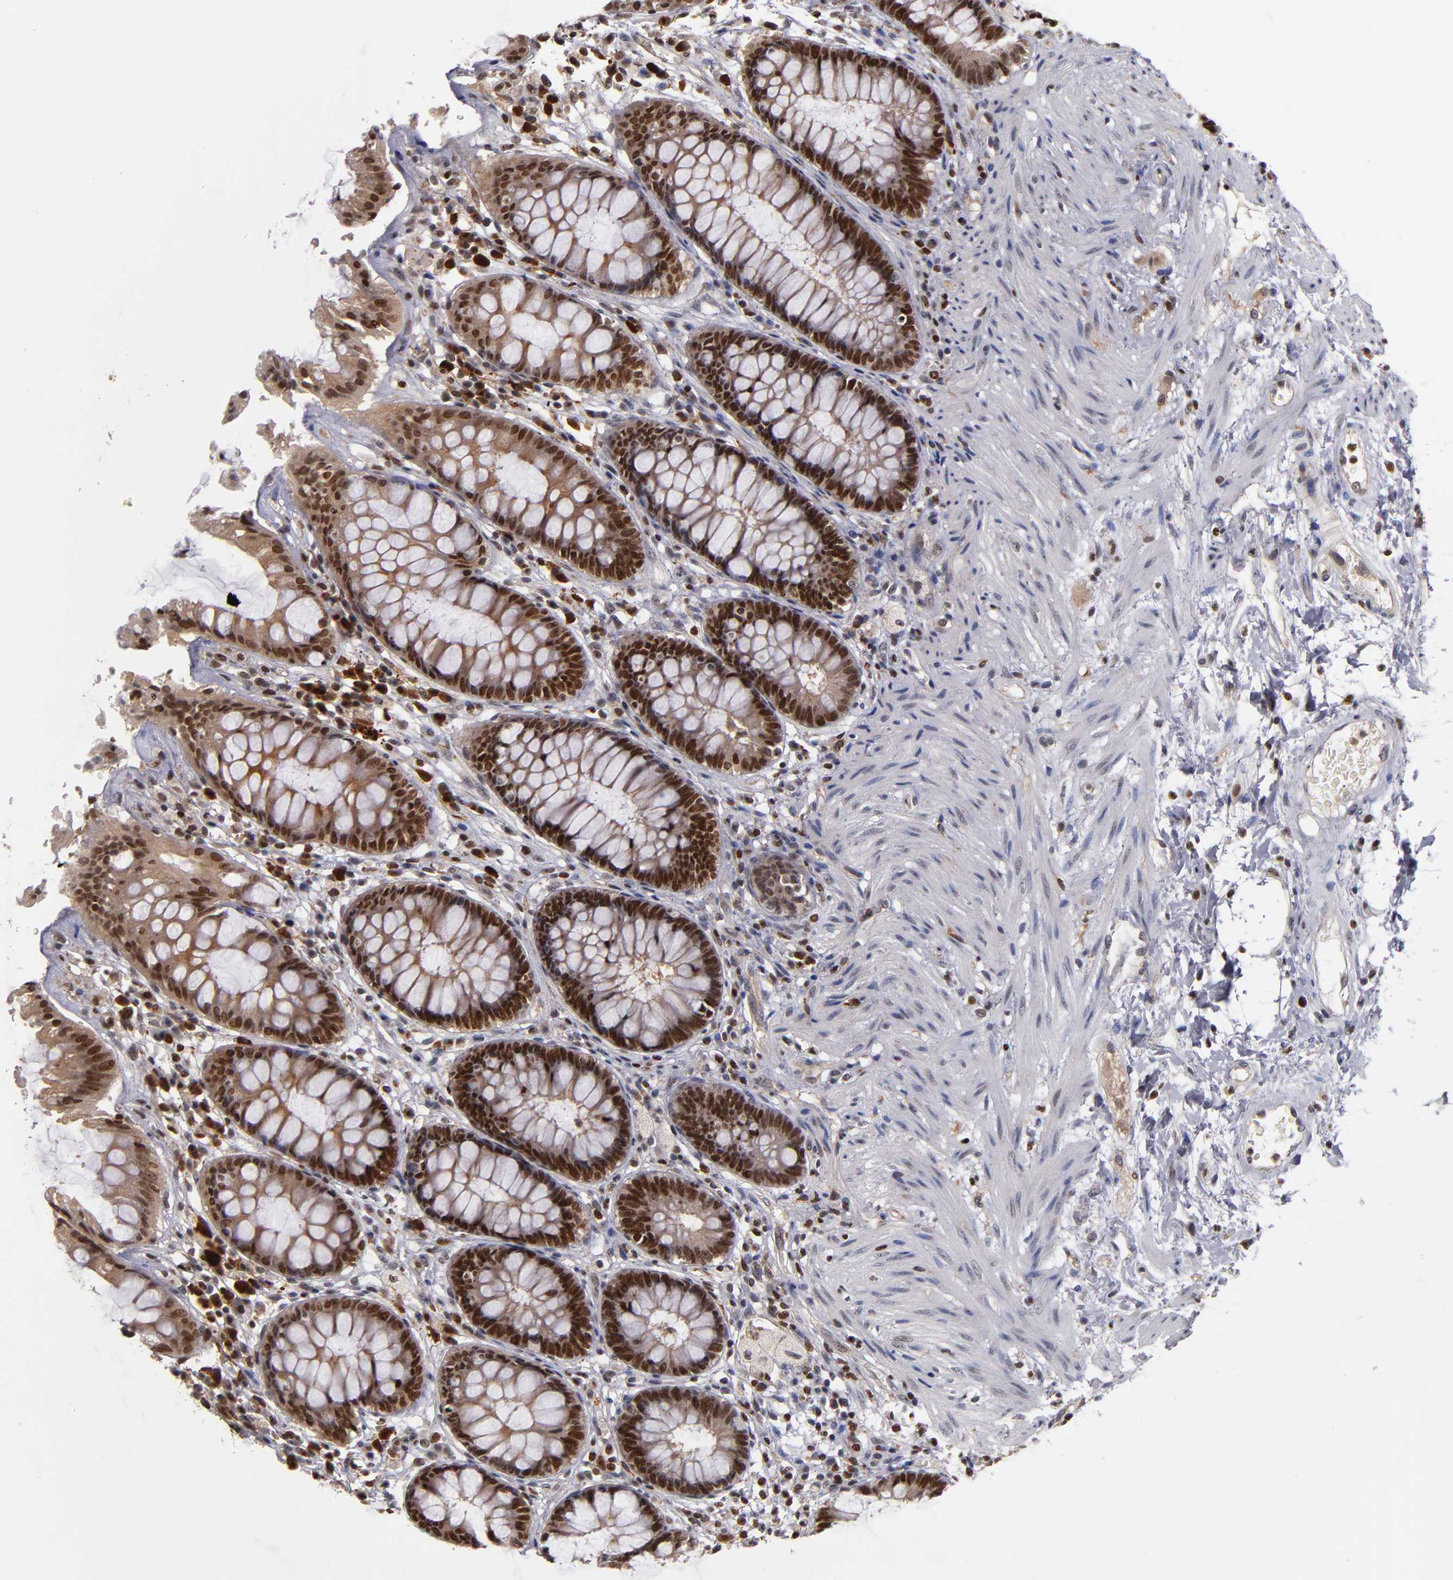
{"staining": {"intensity": "strong", "quantity": ">75%", "location": "nuclear"}, "tissue": "rectum", "cell_type": "Glandular cells", "image_type": "normal", "snomed": [{"axis": "morphology", "description": "Normal tissue, NOS"}, {"axis": "topography", "description": "Rectum"}], "caption": "This micrograph demonstrates IHC staining of benign rectum, with high strong nuclear staining in about >75% of glandular cells.", "gene": "KDM6A", "patient": {"sex": "female", "age": 46}}